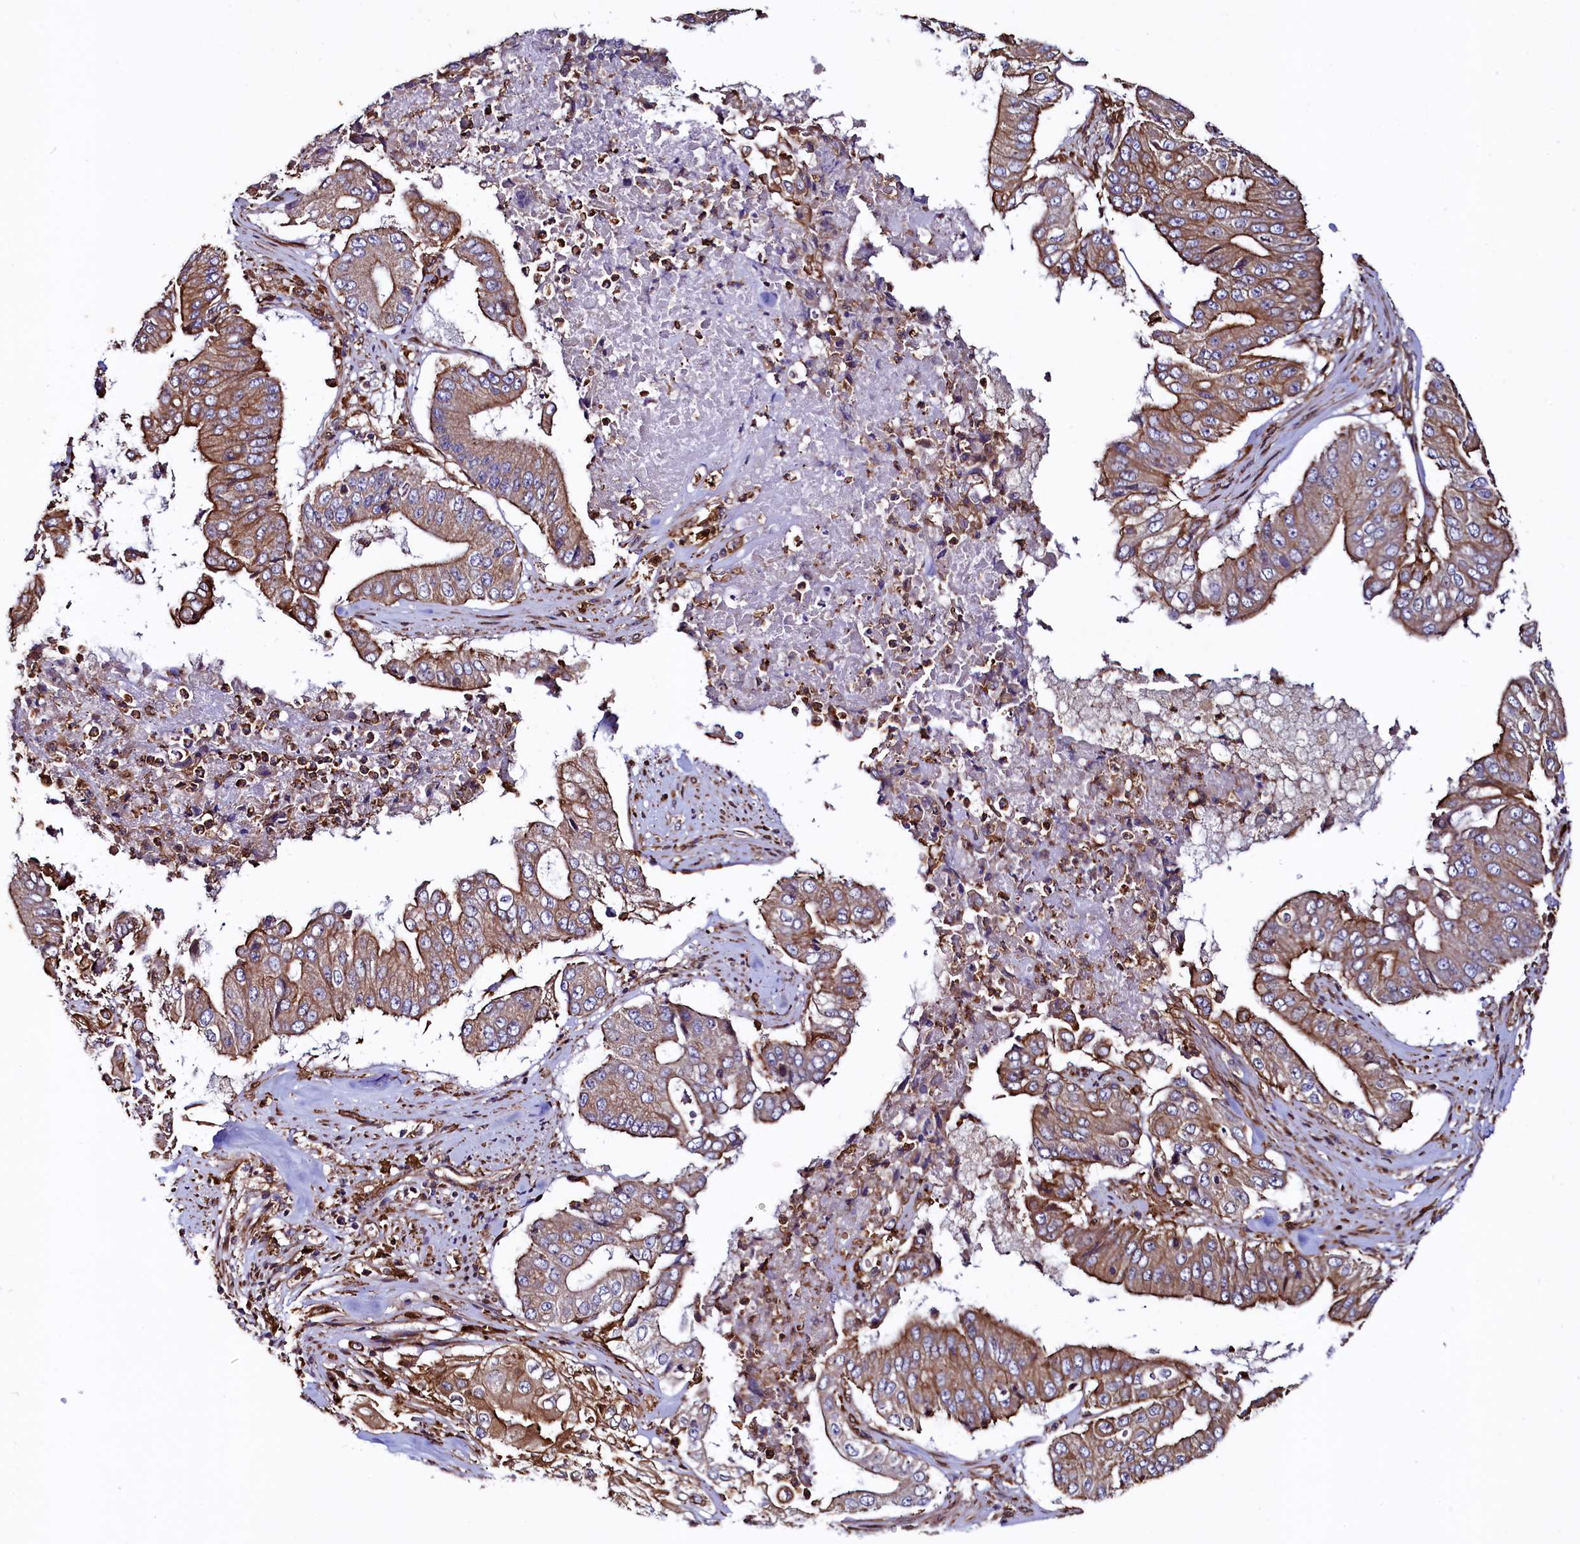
{"staining": {"intensity": "strong", "quantity": ">75%", "location": "cytoplasmic/membranous"}, "tissue": "pancreatic cancer", "cell_type": "Tumor cells", "image_type": "cancer", "snomed": [{"axis": "morphology", "description": "Adenocarcinoma, NOS"}, {"axis": "topography", "description": "Pancreas"}], "caption": "This micrograph demonstrates immunohistochemistry (IHC) staining of human pancreatic cancer, with high strong cytoplasmic/membranous expression in about >75% of tumor cells.", "gene": "STAMBPL1", "patient": {"sex": "female", "age": 77}}